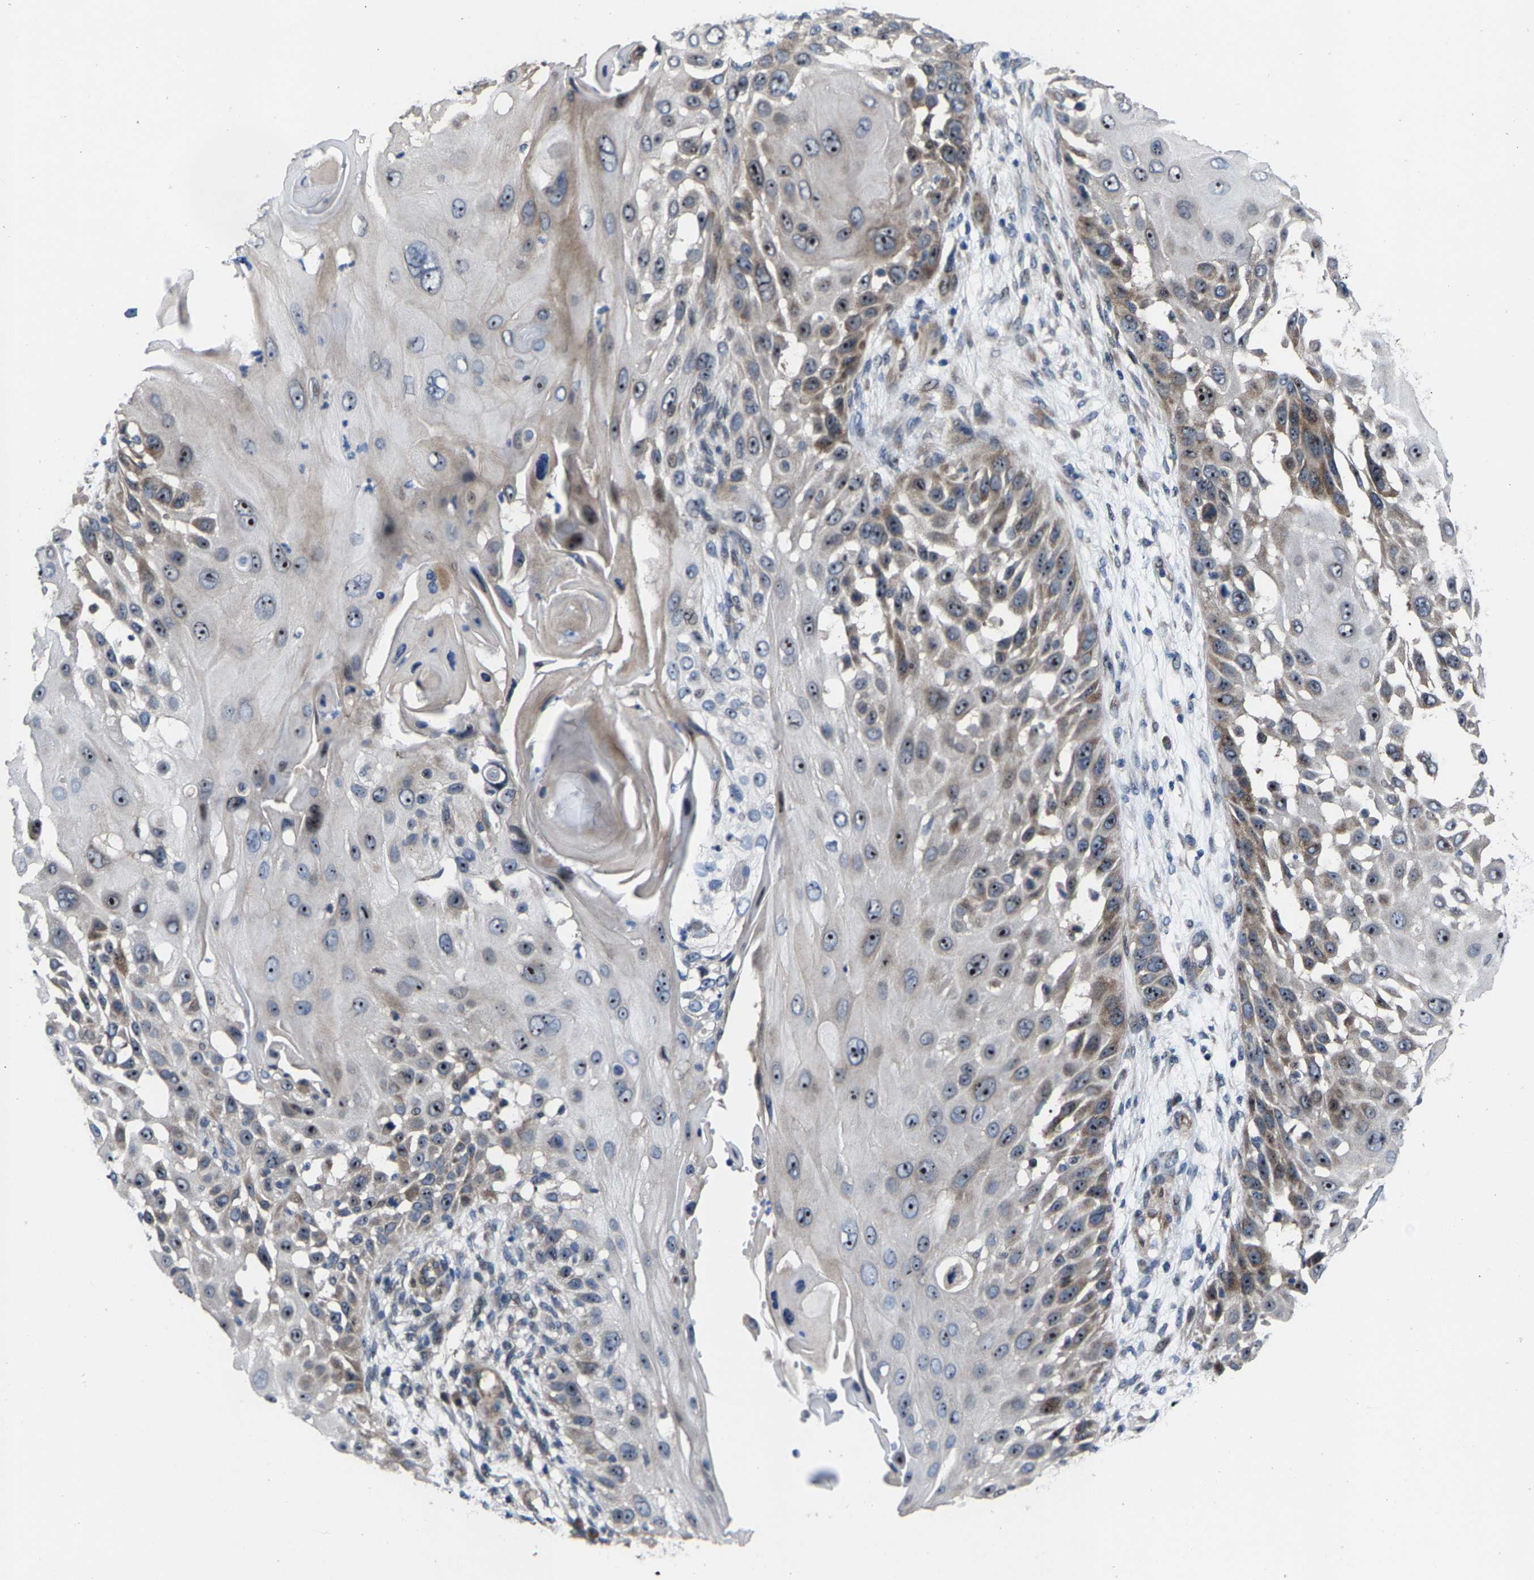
{"staining": {"intensity": "moderate", "quantity": ">75%", "location": "cytoplasmic/membranous,nuclear"}, "tissue": "skin cancer", "cell_type": "Tumor cells", "image_type": "cancer", "snomed": [{"axis": "morphology", "description": "Squamous cell carcinoma, NOS"}, {"axis": "topography", "description": "Skin"}], "caption": "The immunohistochemical stain labels moderate cytoplasmic/membranous and nuclear expression in tumor cells of skin cancer (squamous cell carcinoma) tissue.", "gene": "HAUS6", "patient": {"sex": "female", "age": 44}}